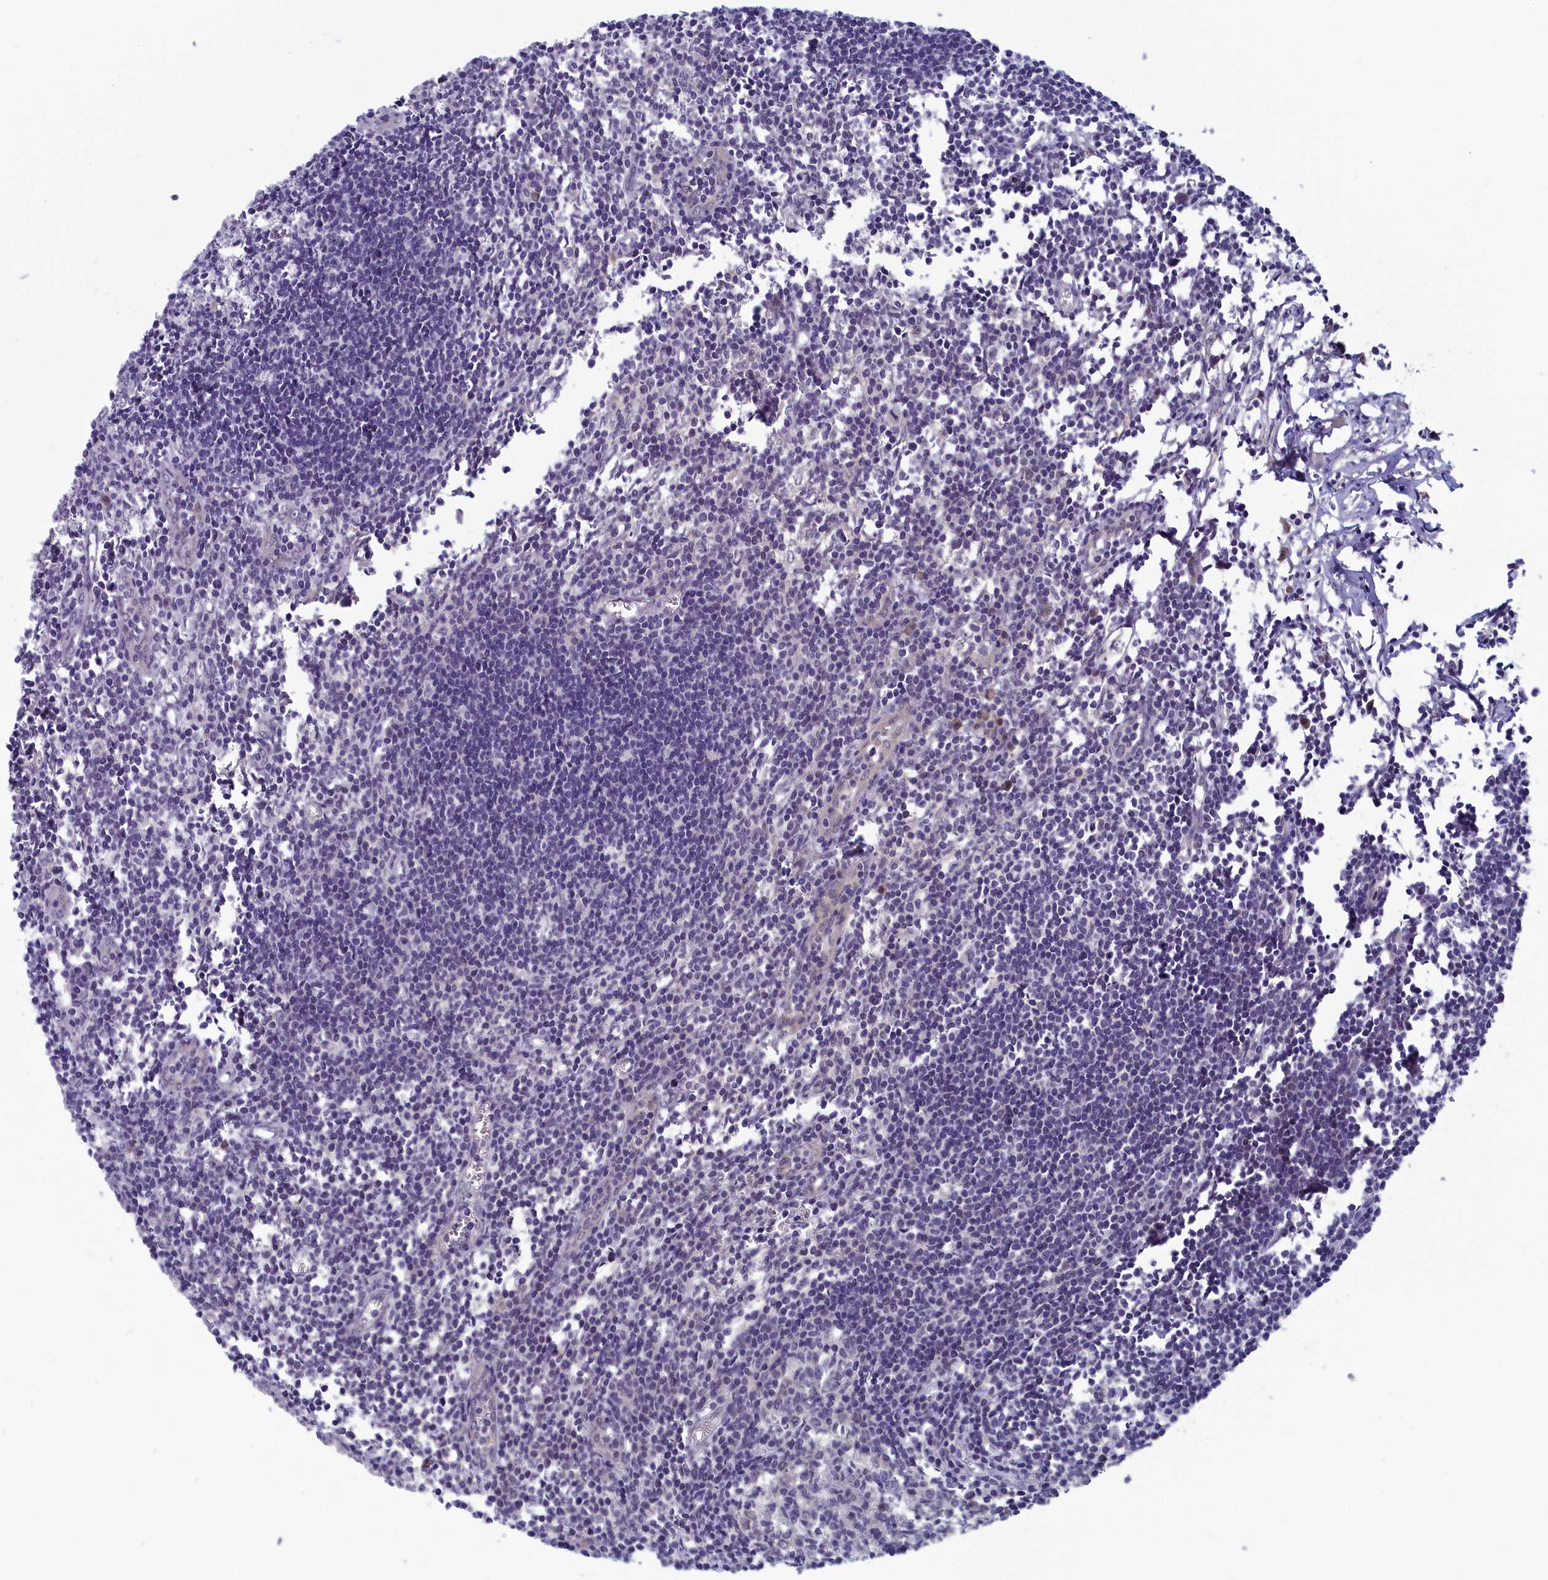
{"staining": {"intensity": "negative", "quantity": "none", "location": "none"}, "tissue": "lymph node", "cell_type": "Germinal center cells", "image_type": "normal", "snomed": [{"axis": "morphology", "description": "Normal tissue, NOS"}, {"axis": "morphology", "description": "Malignant melanoma, Metastatic site"}, {"axis": "topography", "description": "Lymph node"}], "caption": "Immunohistochemistry of normal lymph node shows no positivity in germinal center cells.", "gene": "MRI1", "patient": {"sex": "male", "age": 41}}